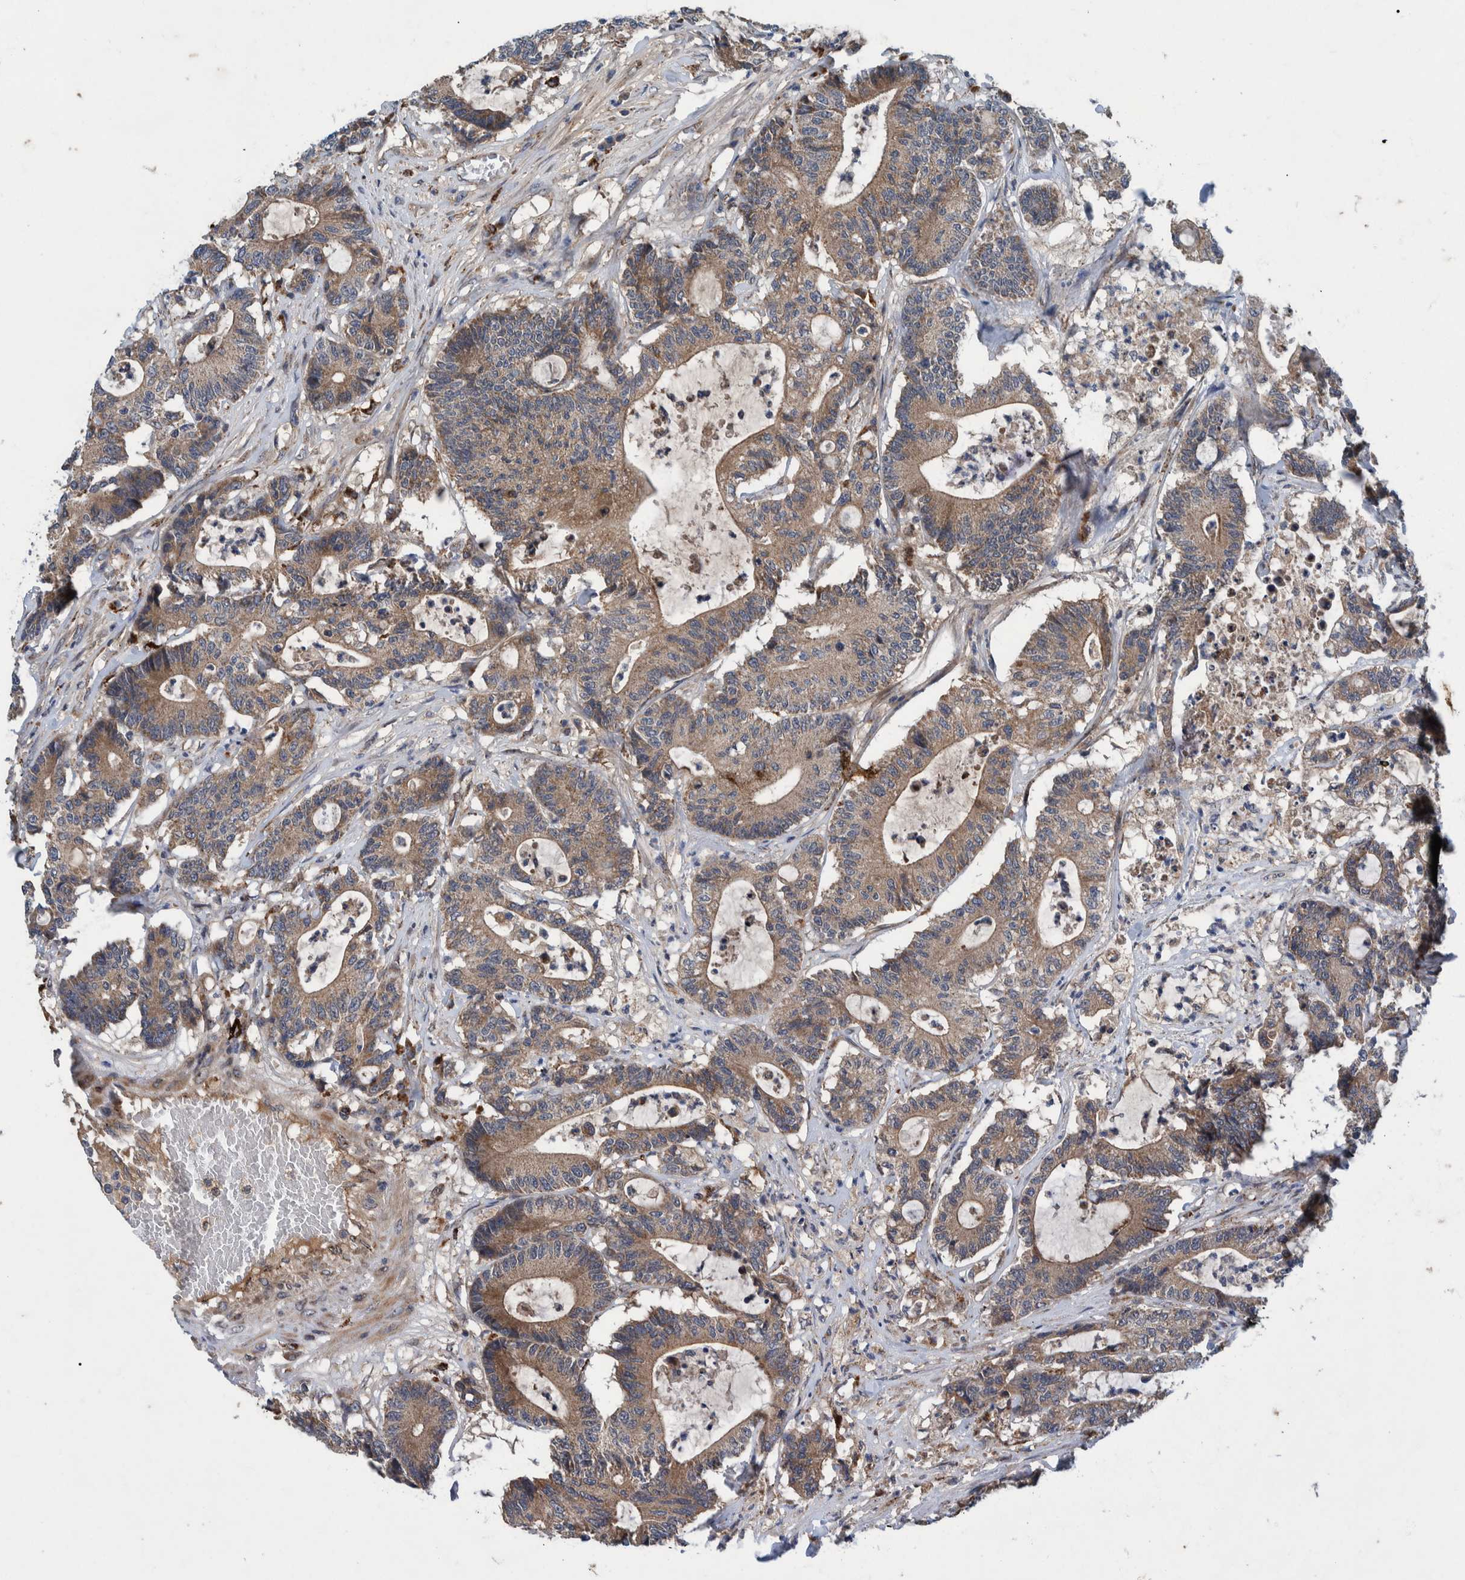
{"staining": {"intensity": "moderate", "quantity": ">75%", "location": "cytoplasmic/membranous"}, "tissue": "colorectal cancer", "cell_type": "Tumor cells", "image_type": "cancer", "snomed": [{"axis": "morphology", "description": "Adenocarcinoma, NOS"}, {"axis": "topography", "description": "Colon"}], "caption": "DAB (3,3'-diaminobenzidine) immunohistochemical staining of adenocarcinoma (colorectal) exhibits moderate cytoplasmic/membranous protein staining in about >75% of tumor cells. (DAB (3,3'-diaminobenzidine) IHC with brightfield microscopy, high magnification).", "gene": "ITIH3", "patient": {"sex": "female", "age": 84}}